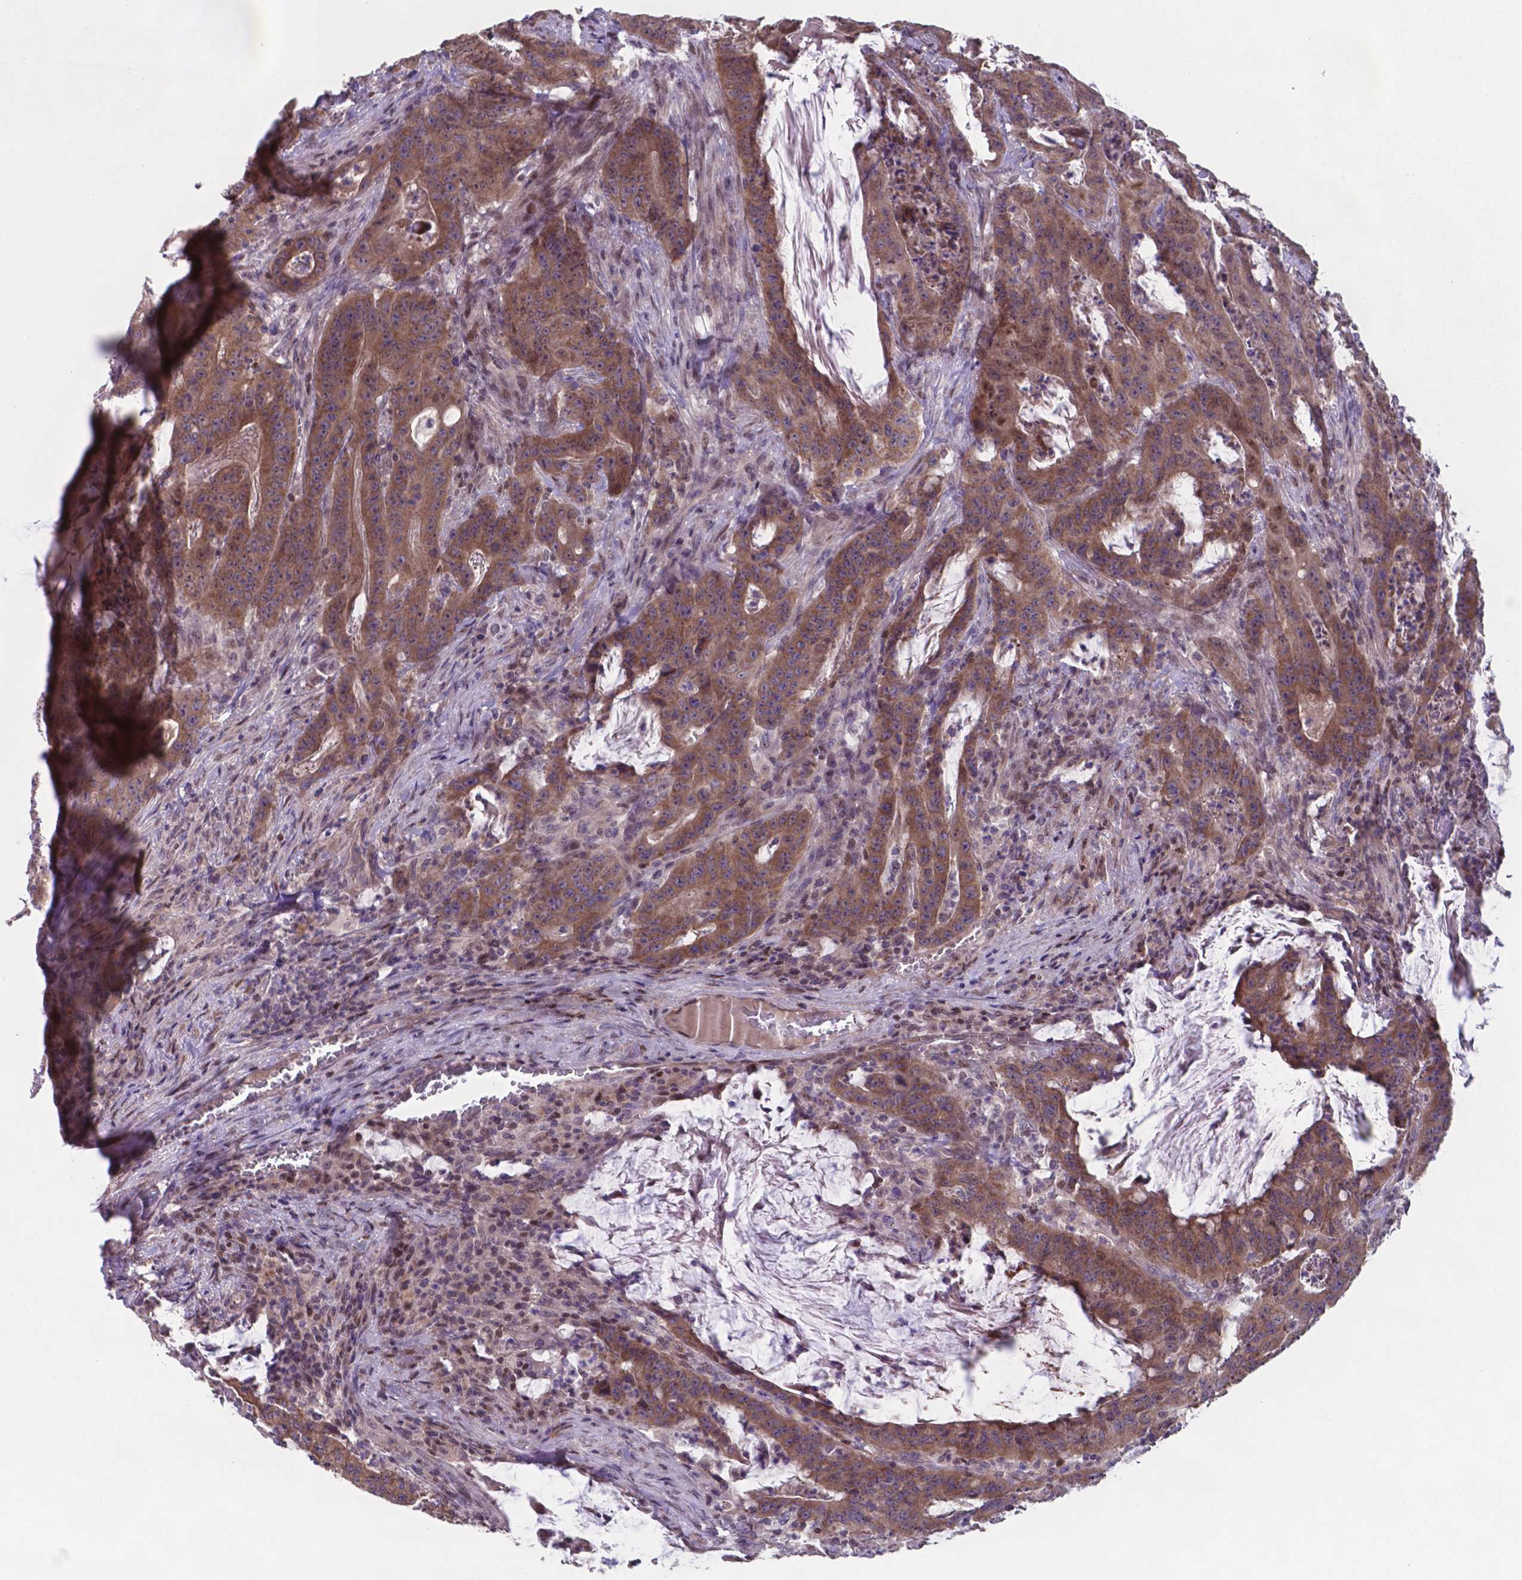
{"staining": {"intensity": "moderate", "quantity": ">75%", "location": "cytoplasmic/membranous"}, "tissue": "colorectal cancer", "cell_type": "Tumor cells", "image_type": "cancer", "snomed": [{"axis": "morphology", "description": "Adenocarcinoma, NOS"}, {"axis": "topography", "description": "Colon"}], "caption": "Protein analysis of colorectal adenocarcinoma tissue reveals moderate cytoplasmic/membranous staining in approximately >75% of tumor cells.", "gene": "TYRO3", "patient": {"sex": "male", "age": 33}}